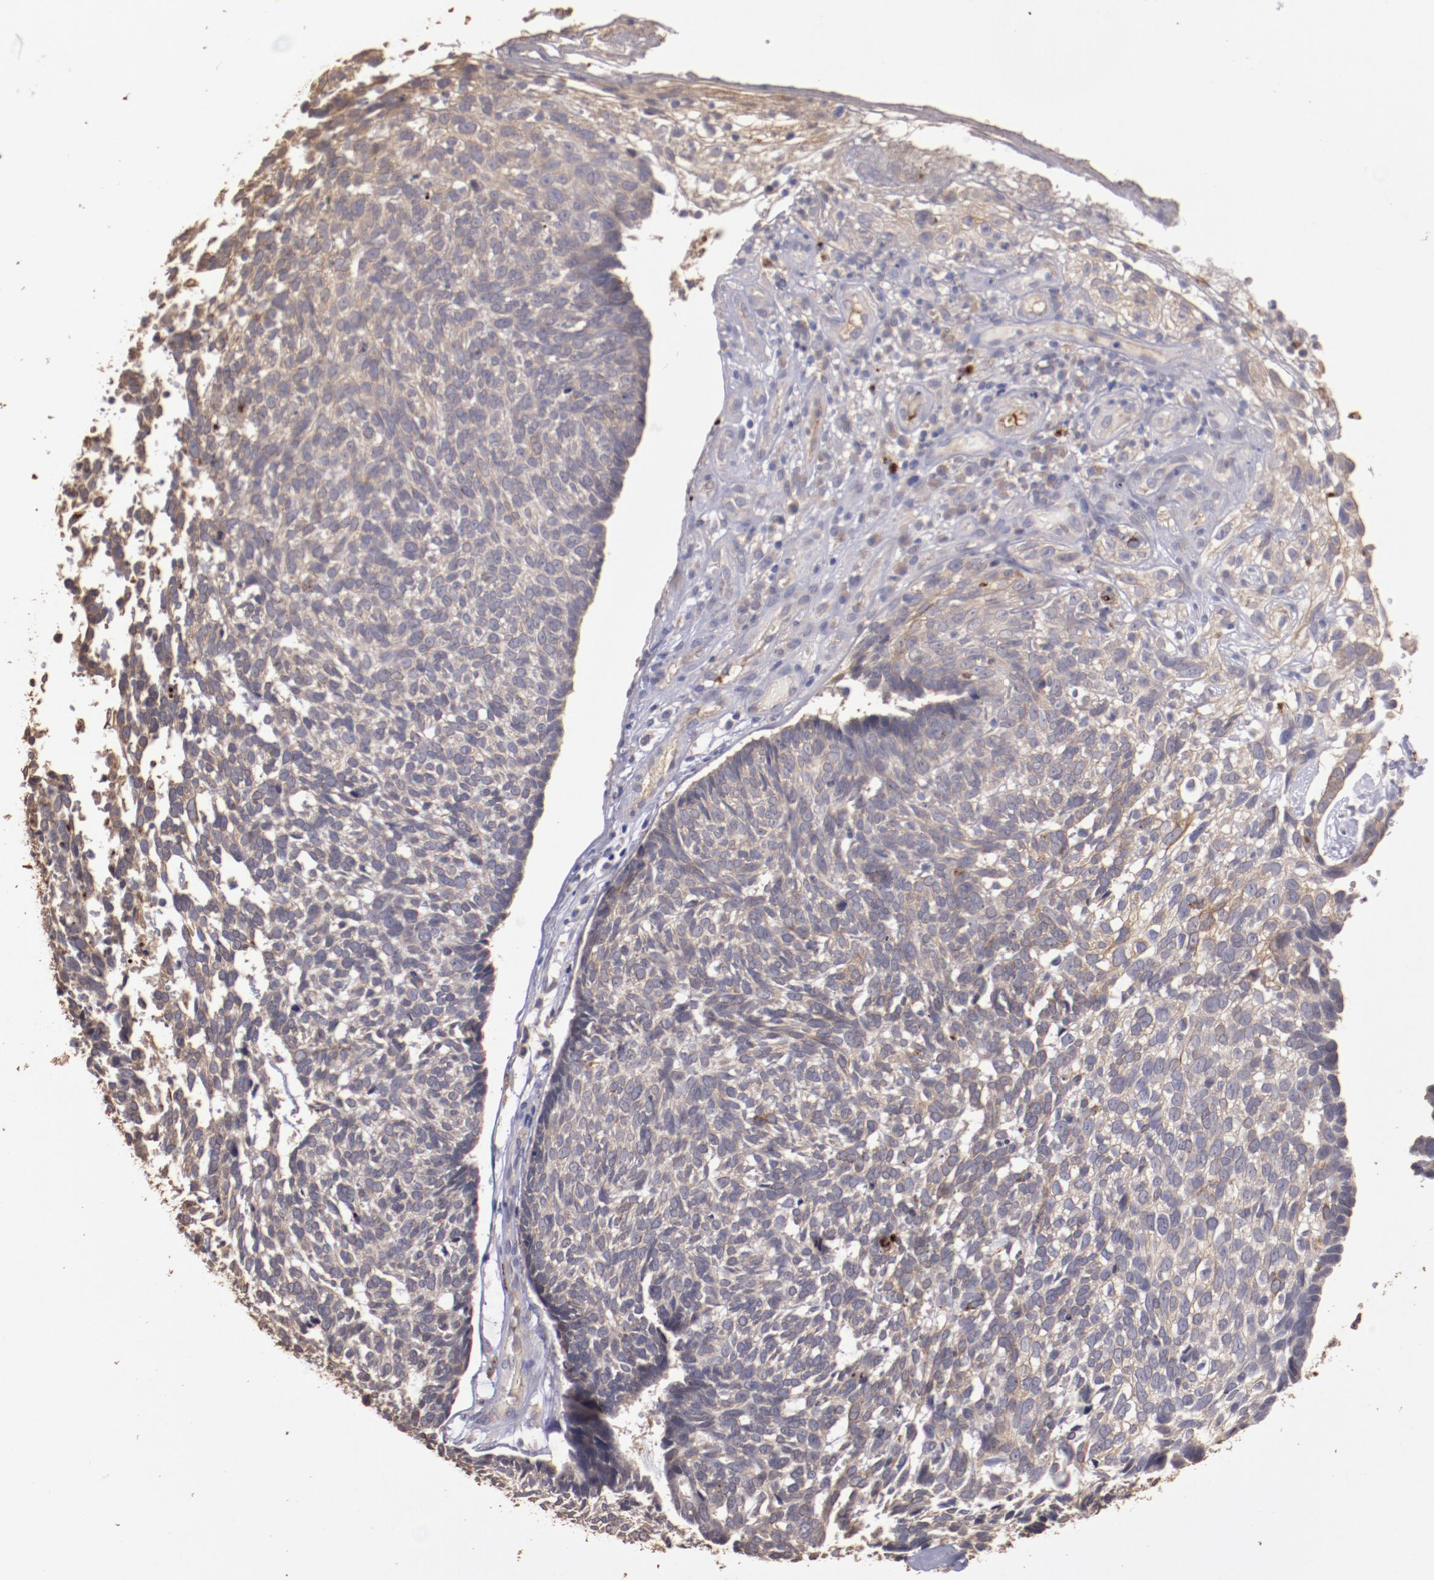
{"staining": {"intensity": "weak", "quantity": ">75%", "location": "cytoplasmic/membranous"}, "tissue": "skin cancer", "cell_type": "Tumor cells", "image_type": "cancer", "snomed": [{"axis": "morphology", "description": "Basal cell carcinoma"}, {"axis": "topography", "description": "Skin"}], "caption": "Human basal cell carcinoma (skin) stained for a protein (brown) reveals weak cytoplasmic/membranous positive staining in about >75% of tumor cells.", "gene": "SRRD", "patient": {"sex": "male", "age": 72}}